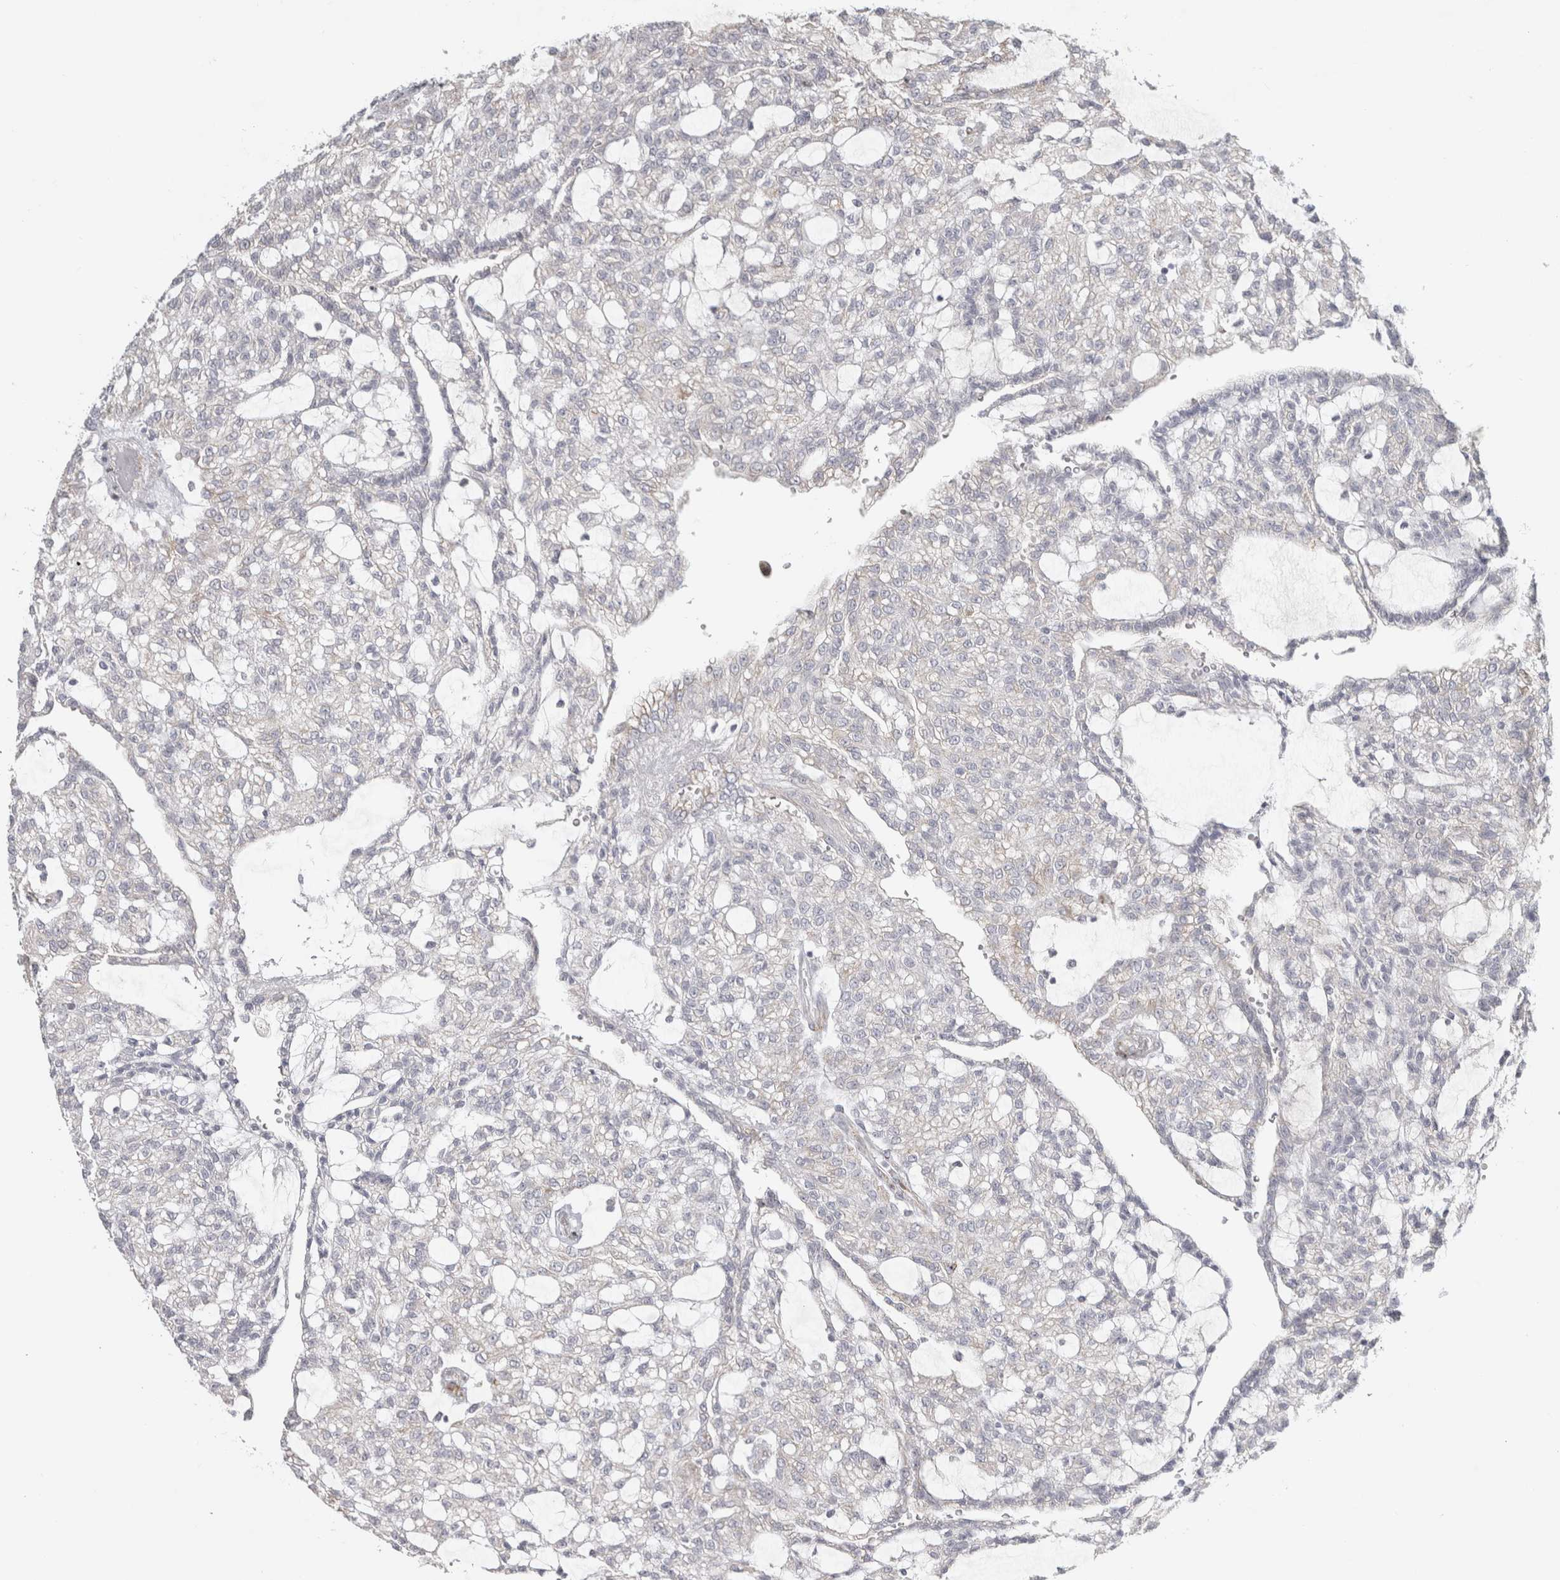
{"staining": {"intensity": "negative", "quantity": "none", "location": "none"}, "tissue": "renal cancer", "cell_type": "Tumor cells", "image_type": "cancer", "snomed": [{"axis": "morphology", "description": "Adenocarcinoma, NOS"}, {"axis": "topography", "description": "Kidney"}], "caption": "Renal adenocarcinoma was stained to show a protein in brown. There is no significant positivity in tumor cells.", "gene": "OSTN", "patient": {"sex": "male", "age": 63}}